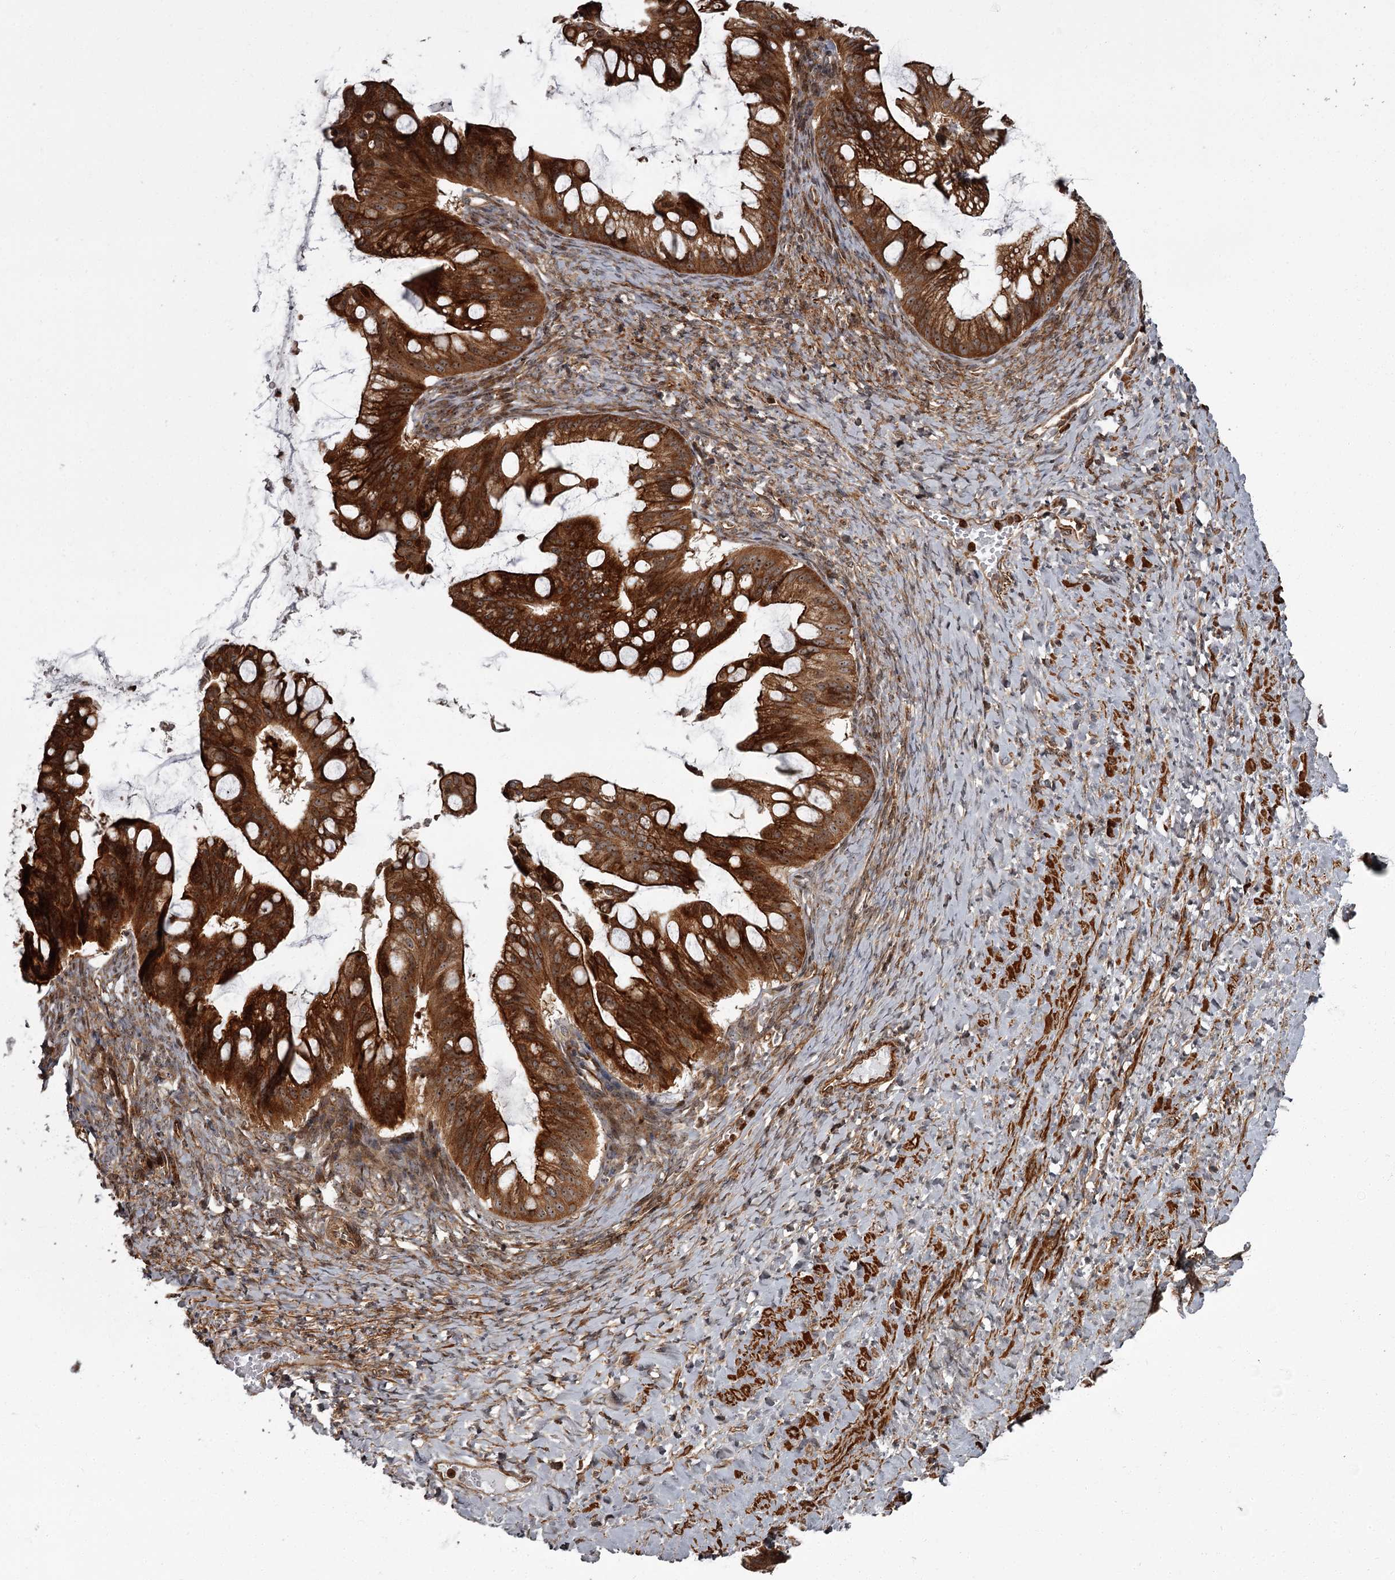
{"staining": {"intensity": "strong", "quantity": ">75%", "location": "cytoplasmic/membranous,nuclear"}, "tissue": "ovarian cancer", "cell_type": "Tumor cells", "image_type": "cancer", "snomed": [{"axis": "morphology", "description": "Cystadenocarcinoma, mucinous, NOS"}, {"axis": "topography", "description": "Ovary"}], "caption": "The photomicrograph displays immunohistochemical staining of mucinous cystadenocarcinoma (ovarian). There is strong cytoplasmic/membranous and nuclear staining is present in about >75% of tumor cells. (Brightfield microscopy of DAB IHC at high magnification).", "gene": "THAP9", "patient": {"sex": "female", "age": 73}}